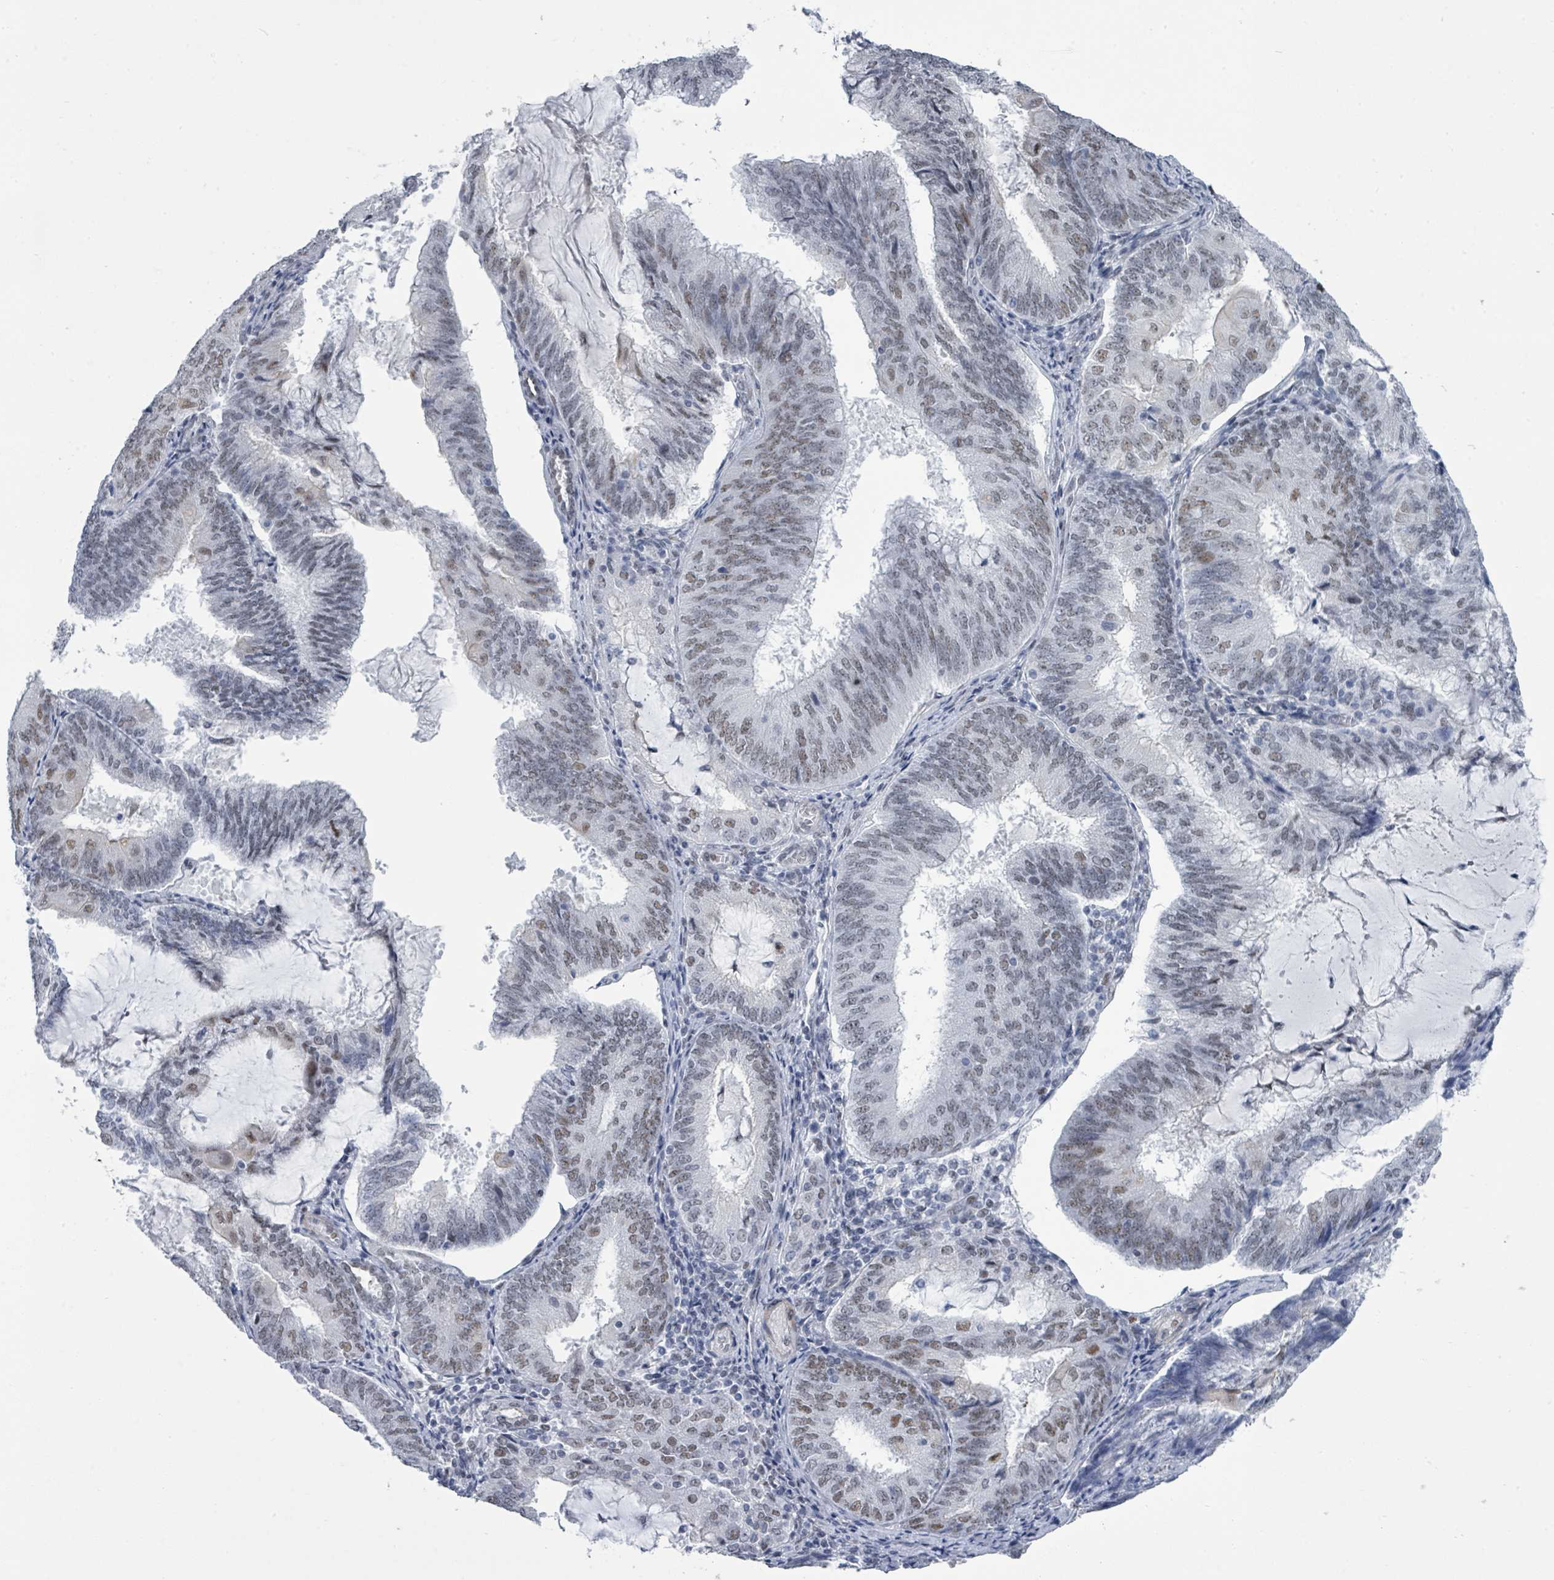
{"staining": {"intensity": "moderate", "quantity": "25%-75%", "location": "nuclear"}, "tissue": "endometrial cancer", "cell_type": "Tumor cells", "image_type": "cancer", "snomed": [{"axis": "morphology", "description": "Adenocarcinoma, NOS"}, {"axis": "topography", "description": "Endometrium"}], "caption": "A histopathology image showing moderate nuclear staining in approximately 25%-75% of tumor cells in adenocarcinoma (endometrial), as visualized by brown immunohistochemical staining.", "gene": "CT45A5", "patient": {"sex": "female", "age": 81}}